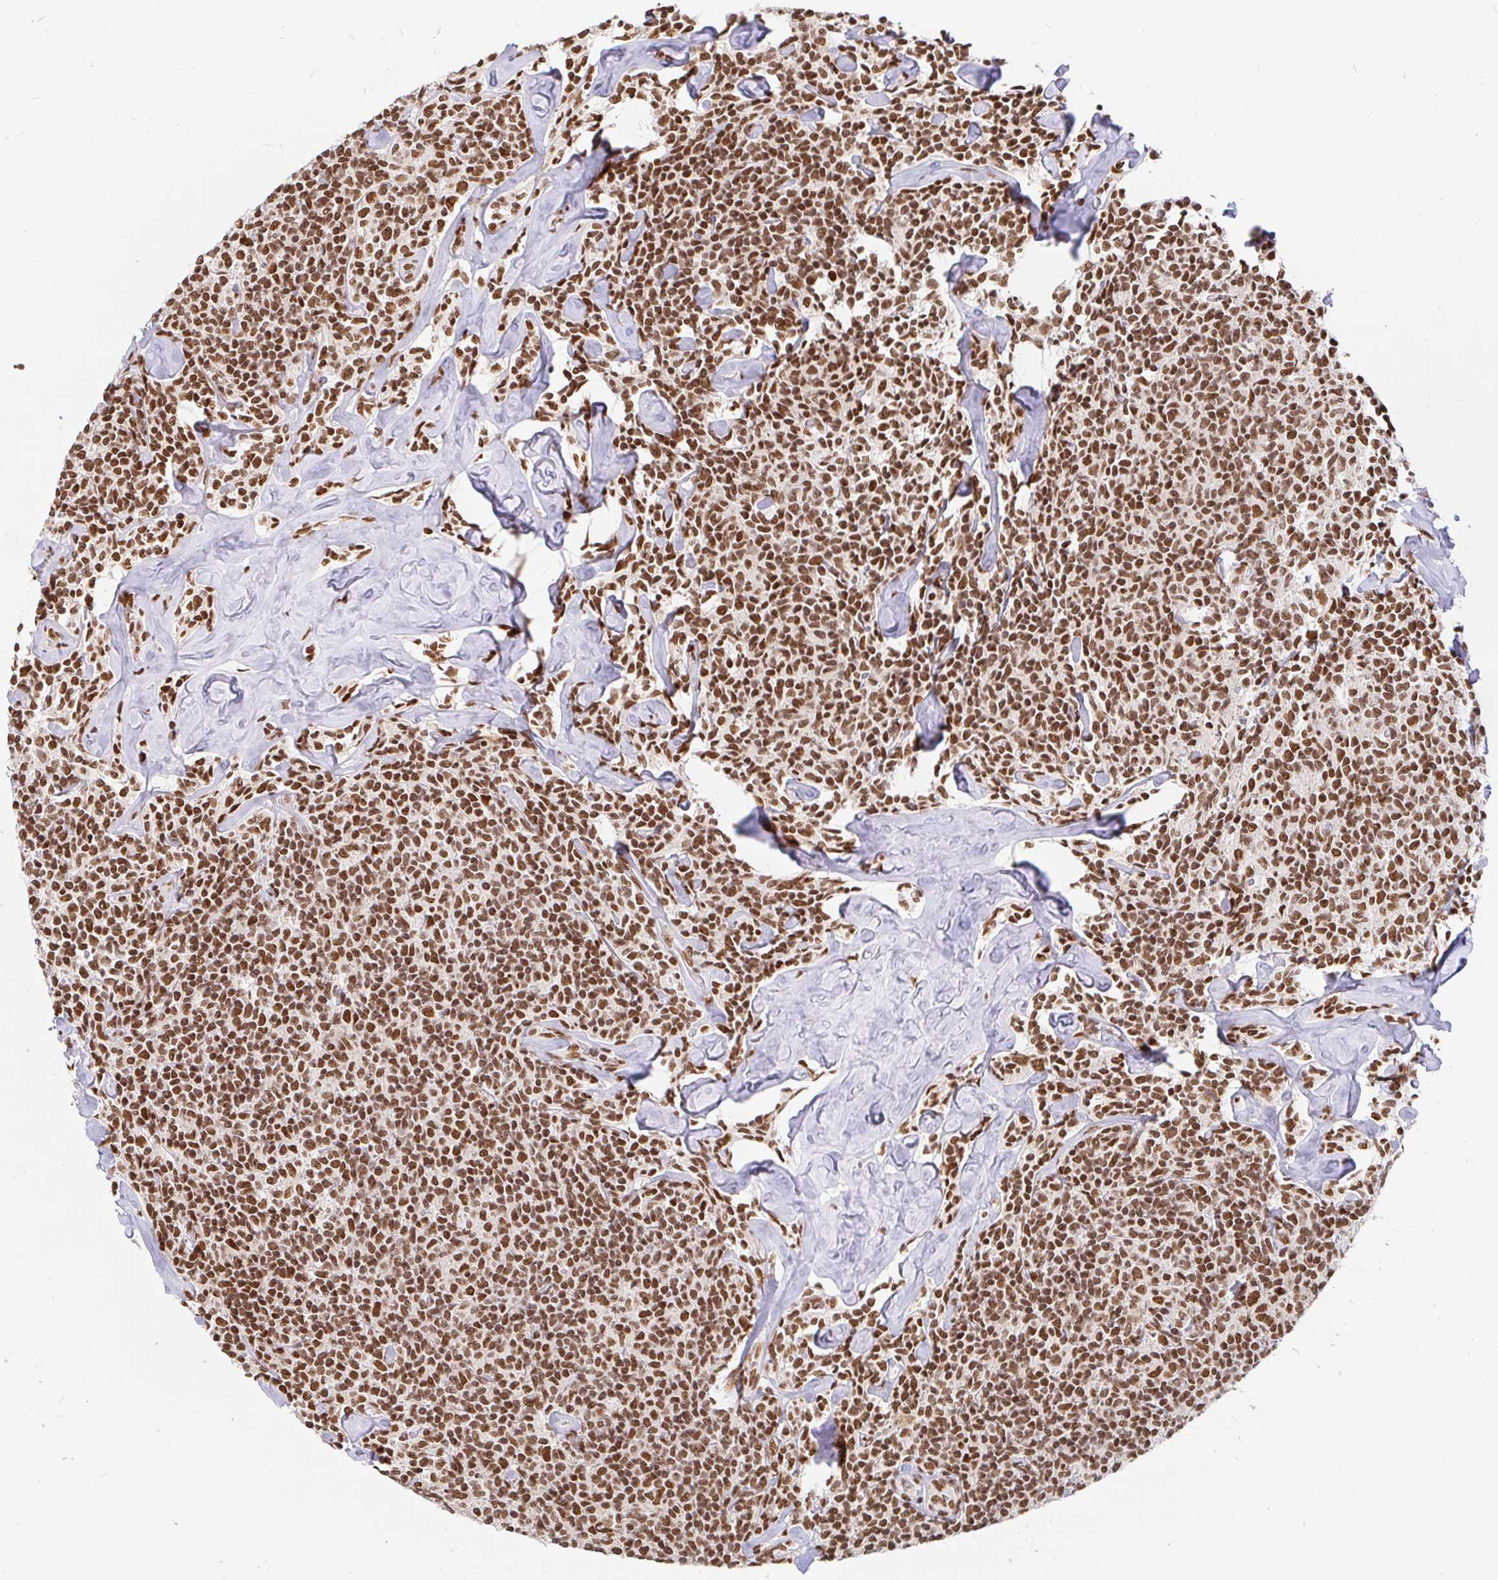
{"staining": {"intensity": "moderate", "quantity": ">75%", "location": "nuclear"}, "tissue": "lymphoma", "cell_type": "Tumor cells", "image_type": "cancer", "snomed": [{"axis": "morphology", "description": "Malignant lymphoma, non-Hodgkin's type, Low grade"}, {"axis": "topography", "description": "Lymph node"}], "caption": "Lymphoma stained with DAB immunohistochemistry (IHC) exhibits medium levels of moderate nuclear staining in about >75% of tumor cells.", "gene": "RBMX", "patient": {"sex": "female", "age": 56}}